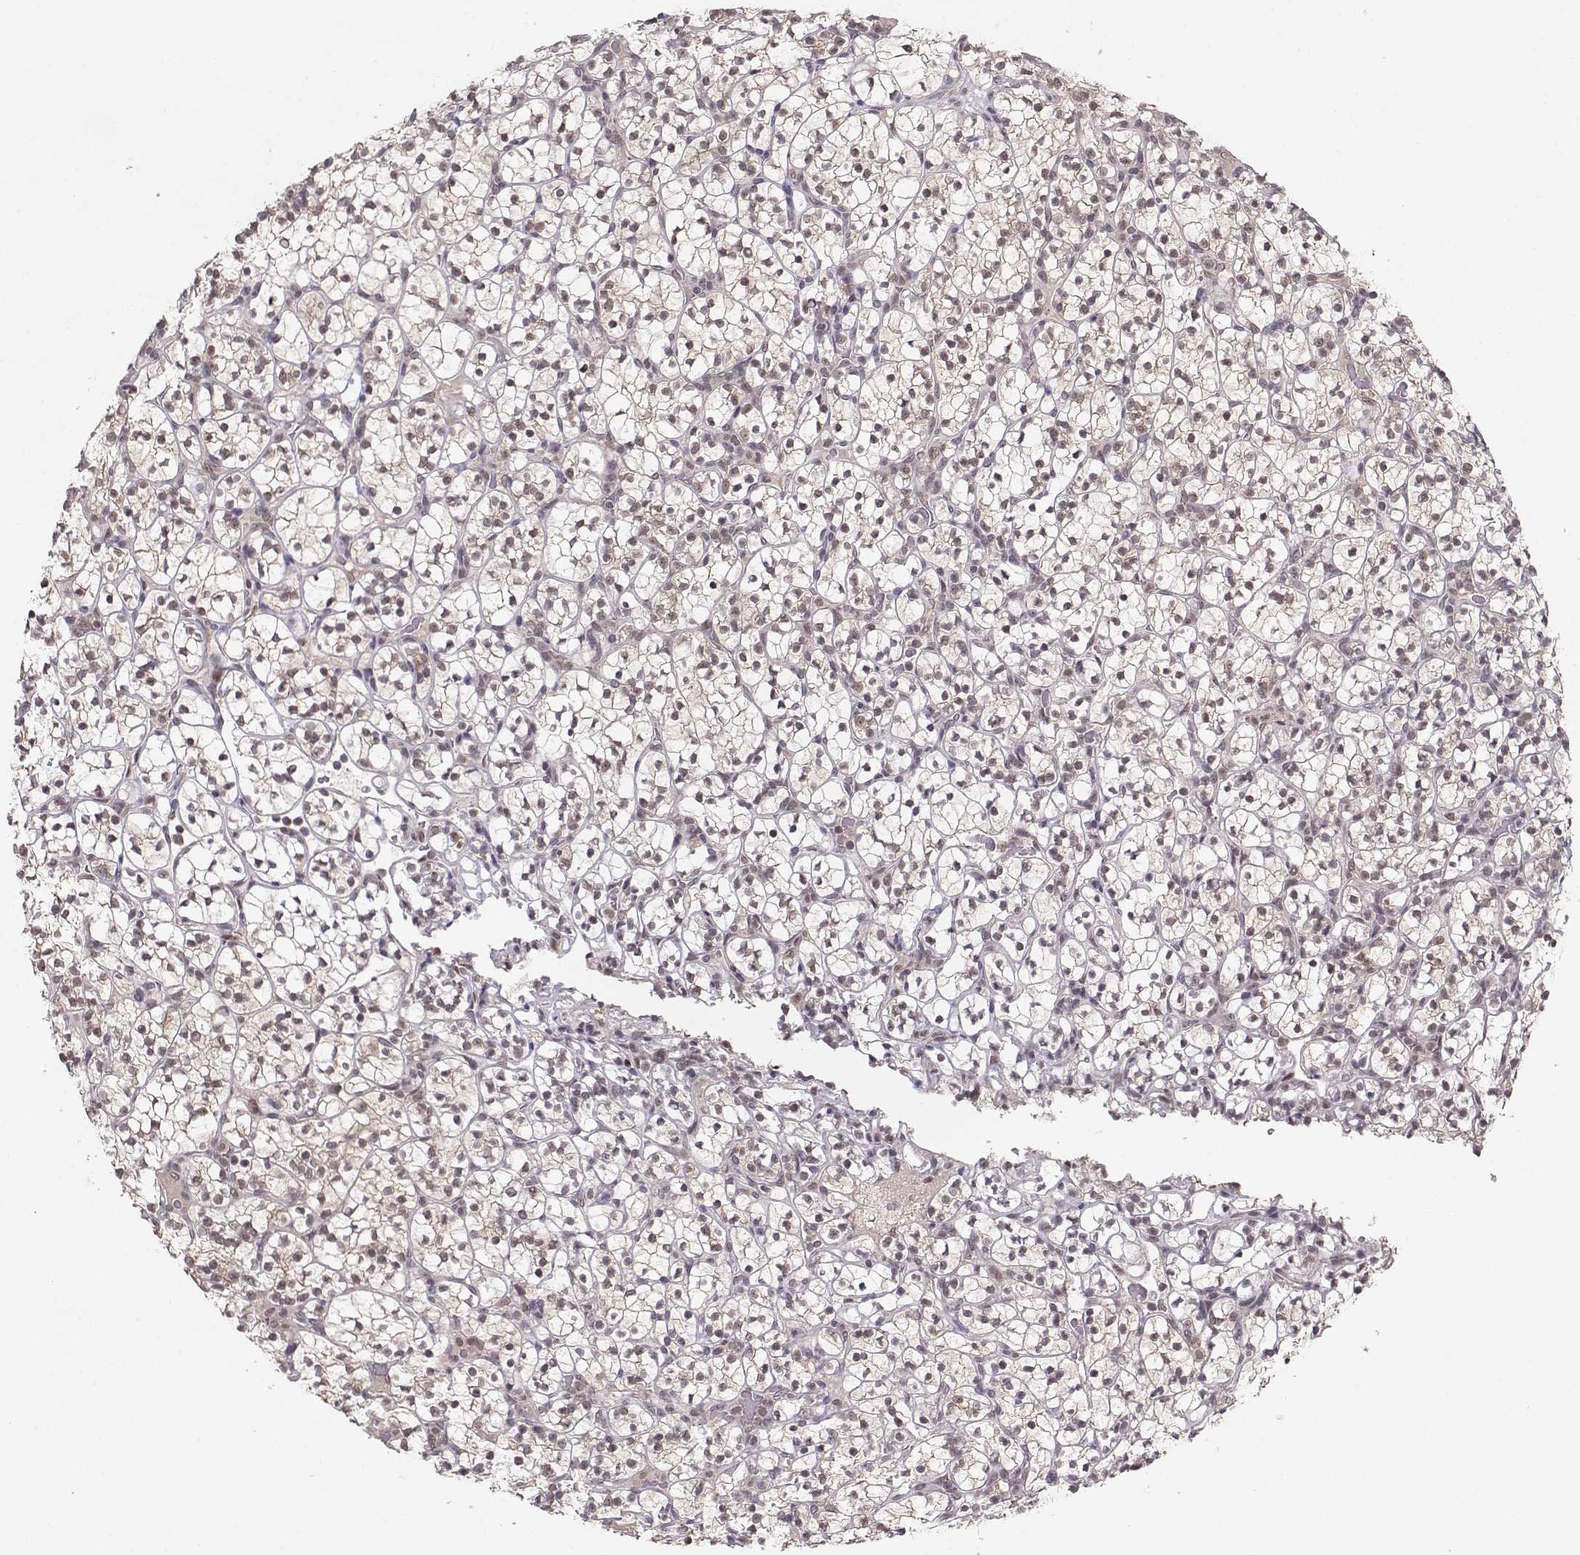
{"staining": {"intensity": "negative", "quantity": "none", "location": "none"}, "tissue": "renal cancer", "cell_type": "Tumor cells", "image_type": "cancer", "snomed": [{"axis": "morphology", "description": "Adenocarcinoma, NOS"}, {"axis": "topography", "description": "Kidney"}], "caption": "The image demonstrates no staining of tumor cells in renal adenocarcinoma.", "gene": "CSNK2A1", "patient": {"sex": "female", "age": 89}}